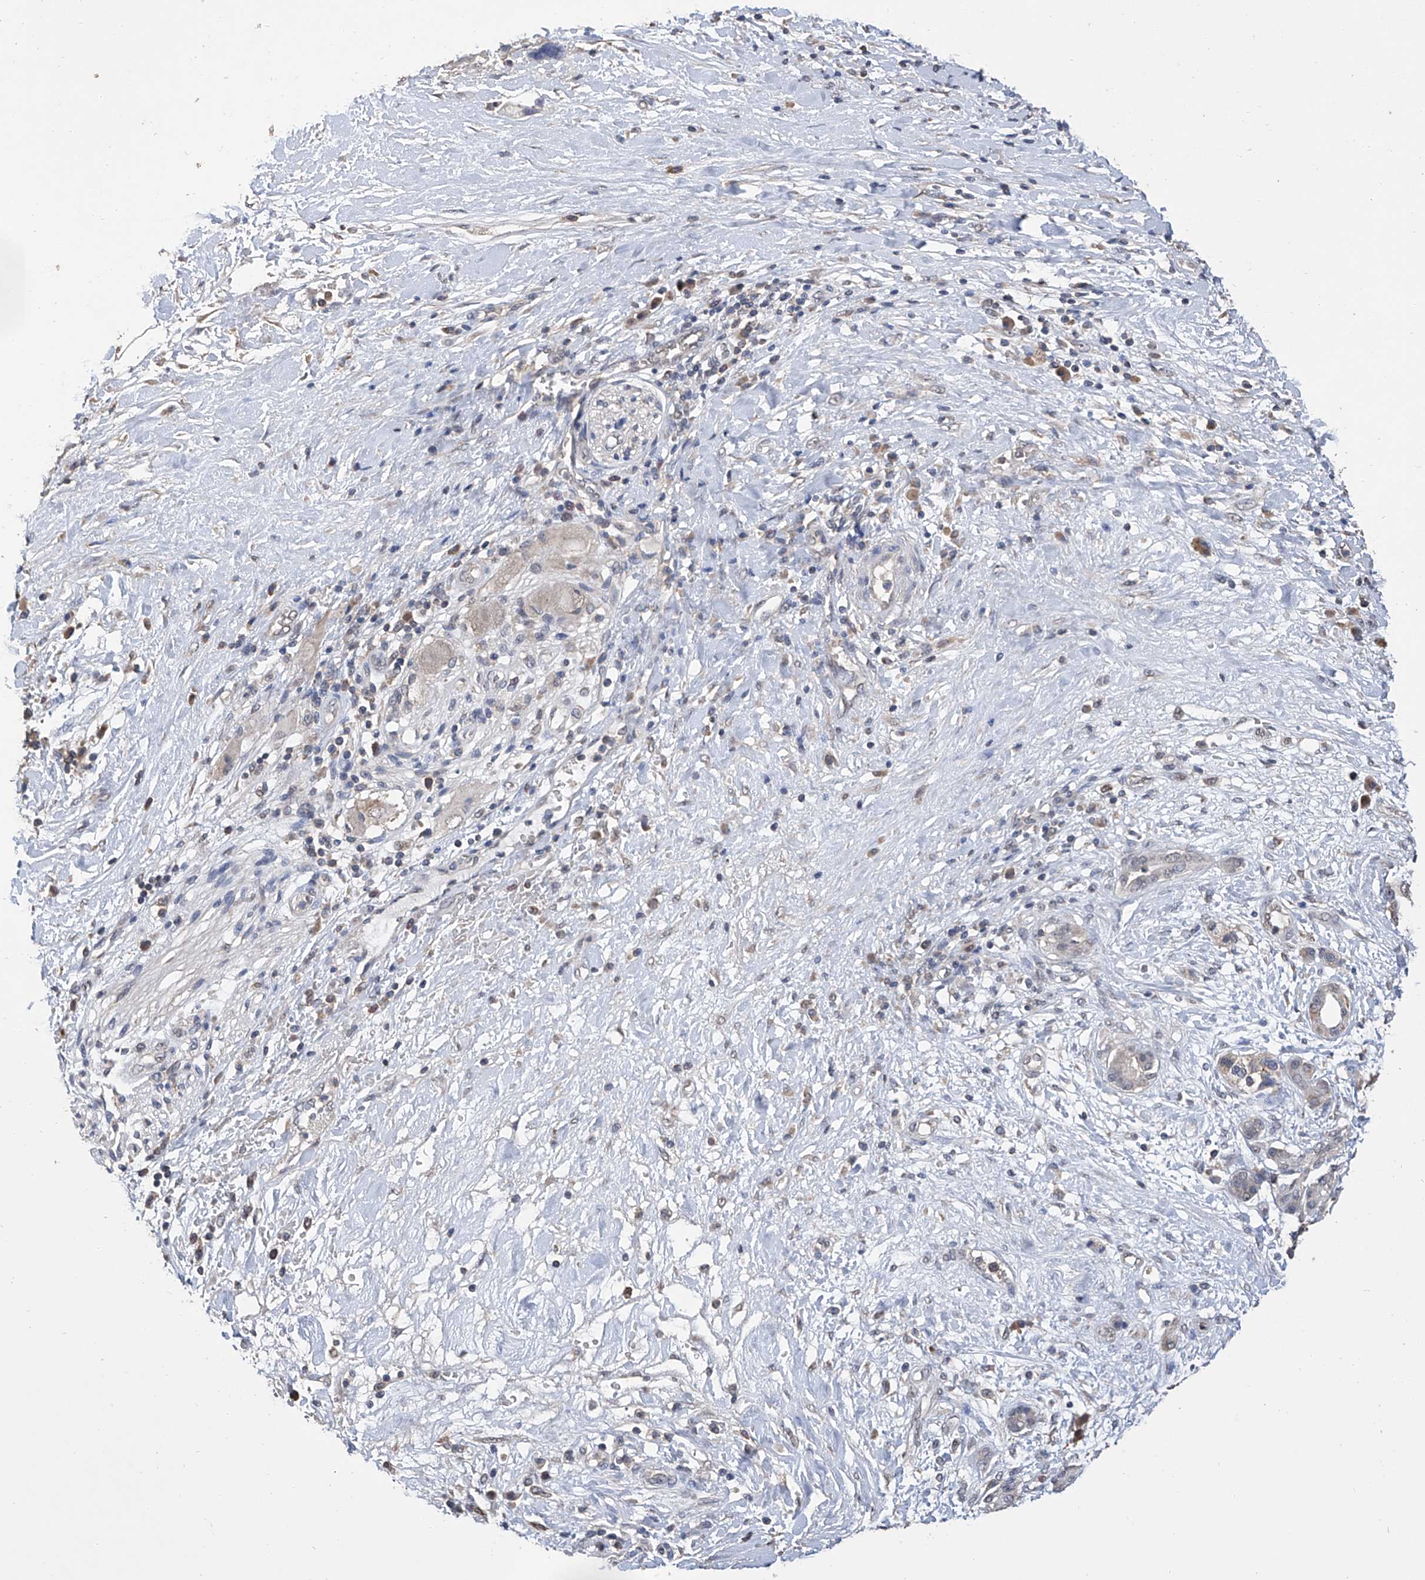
{"staining": {"intensity": "negative", "quantity": "none", "location": "none"}, "tissue": "pancreatic cancer", "cell_type": "Tumor cells", "image_type": "cancer", "snomed": [{"axis": "morphology", "description": "Adenocarcinoma, NOS"}, {"axis": "topography", "description": "Pancreas"}], "caption": "This is a micrograph of immunohistochemistry (IHC) staining of pancreatic cancer (adenocarcinoma), which shows no positivity in tumor cells.", "gene": "GPT", "patient": {"sex": "female", "age": 56}}